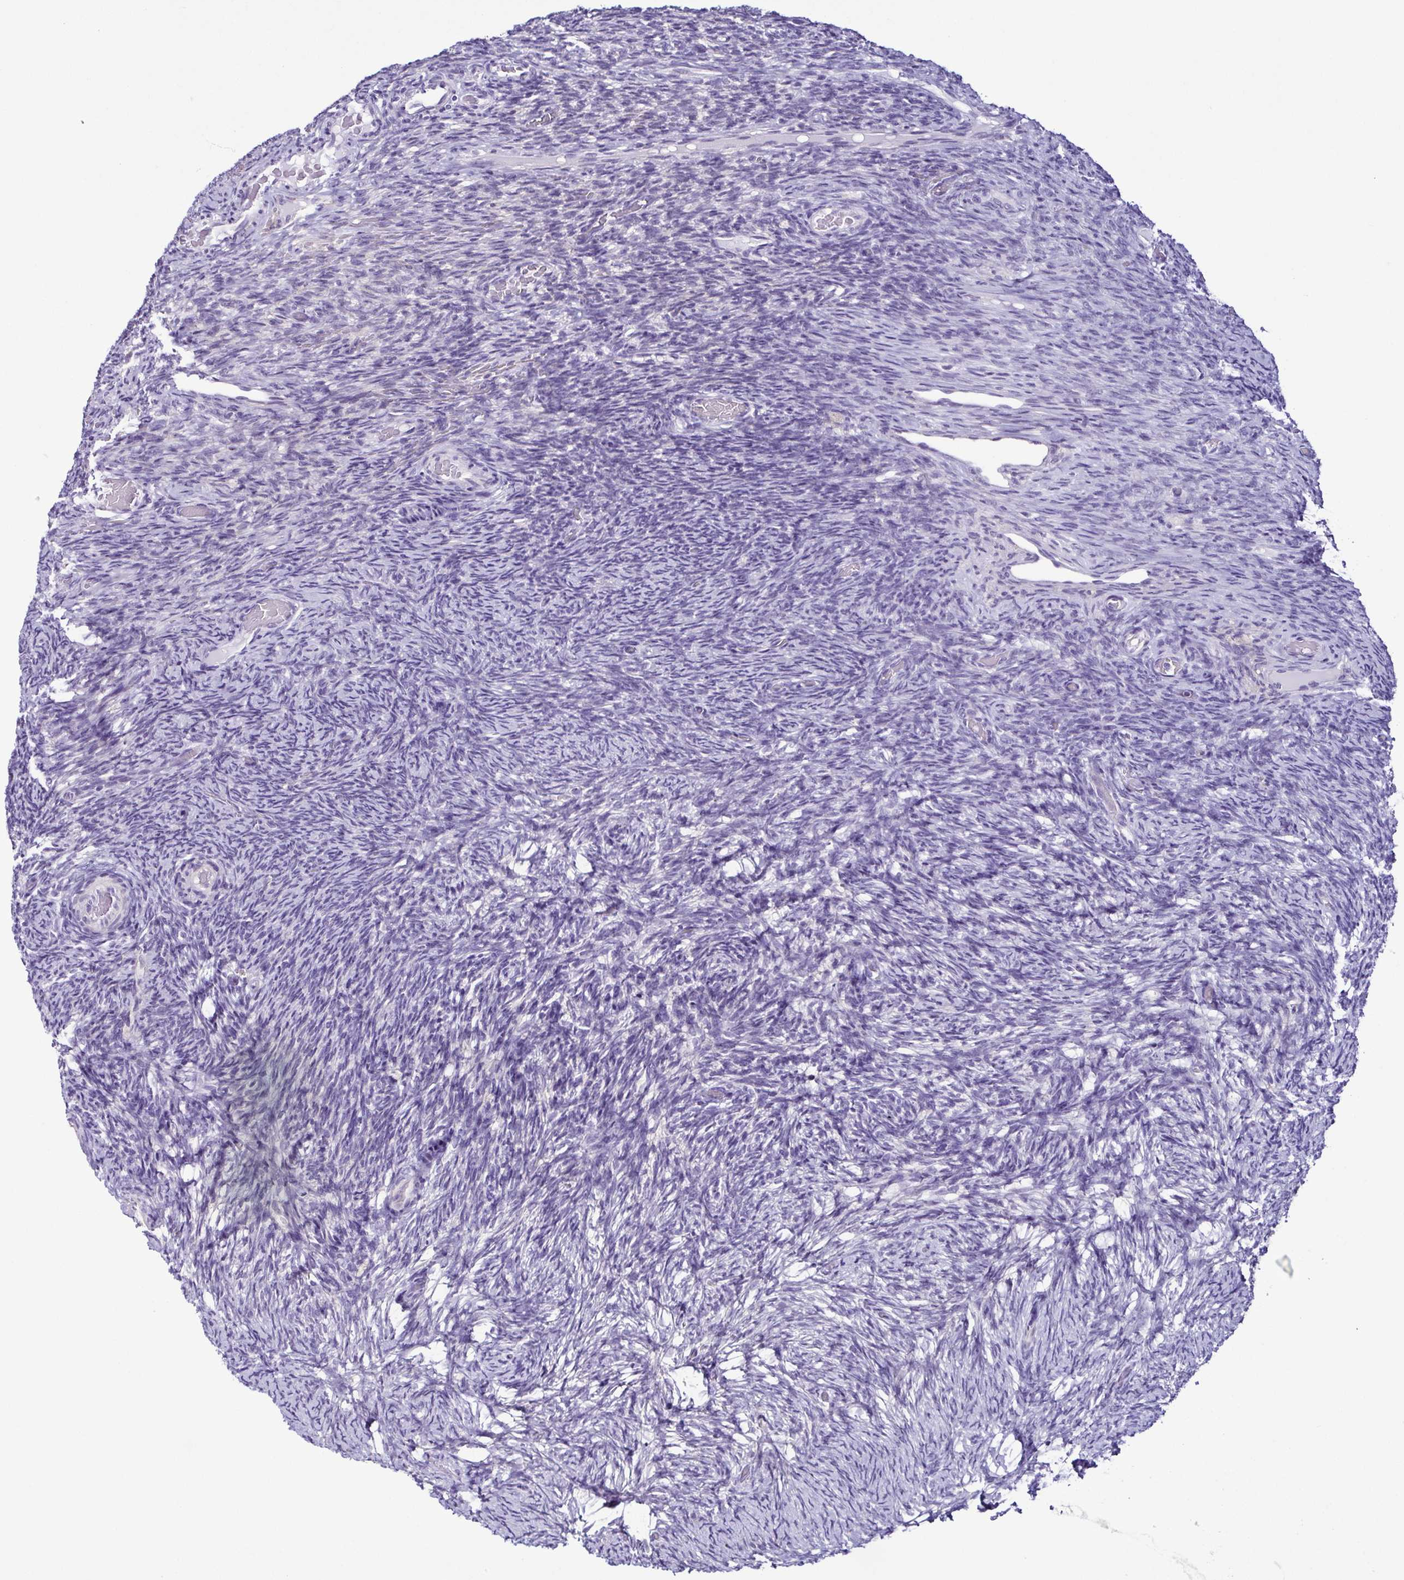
{"staining": {"intensity": "negative", "quantity": "none", "location": "none"}, "tissue": "ovary", "cell_type": "Follicle cells", "image_type": "normal", "snomed": [{"axis": "morphology", "description": "Normal tissue, NOS"}, {"axis": "topography", "description": "Ovary"}], "caption": "IHC micrograph of normal ovary stained for a protein (brown), which demonstrates no positivity in follicle cells.", "gene": "TNNT2", "patient": {"sex": "female", "age": 34}}